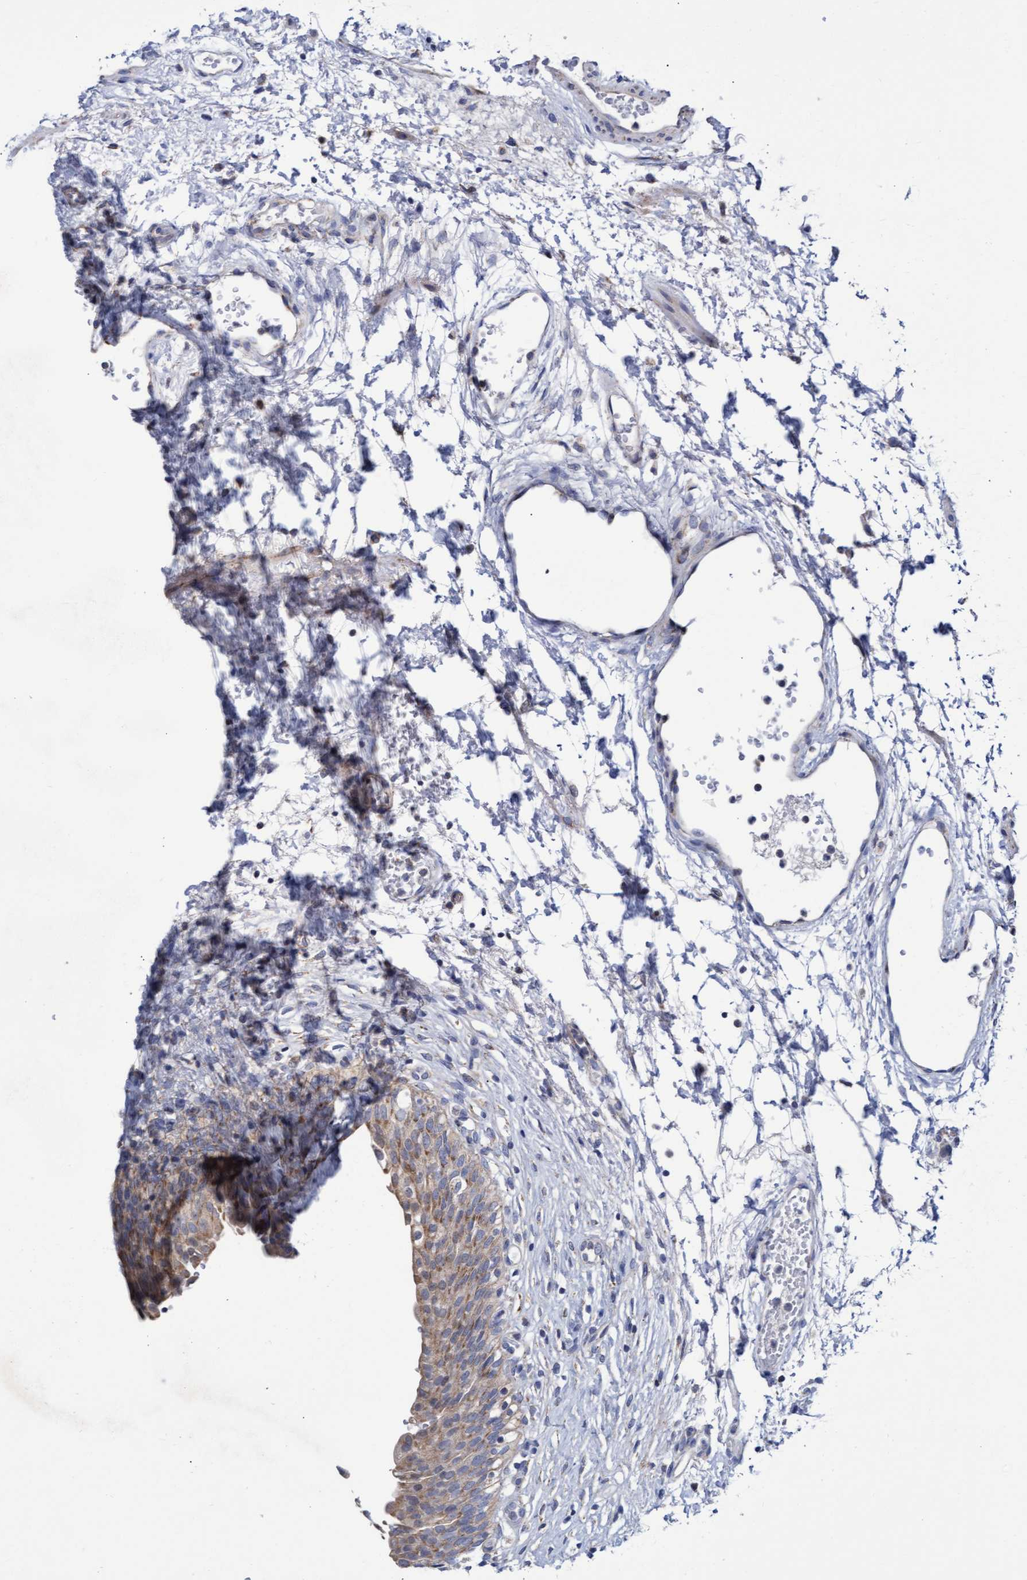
{"staining": {"intensity": "weak", "quantity": ">75%", "location": "cytoplasmic/membranous"}, "tissue": "urinary bladder", "cell_type": "Urothelial cells", "image_type": "normal", "snomed": [{"axis": "morphology", "description": "Urothelial carcinoma, High grade"}, {"axis": "topography", "description": "Urinary bladder"}], "caption": "This micrograph shows normal urinary bladder stained with immunohistochemistry to label a protein in brown. The cytoplasmic/membranous of urothelial cells show weak positivity for the protein. Nuclei are counter-stained blue.", "gene": "ZNF750", "patient": {"sex": "male", "age": 46}}